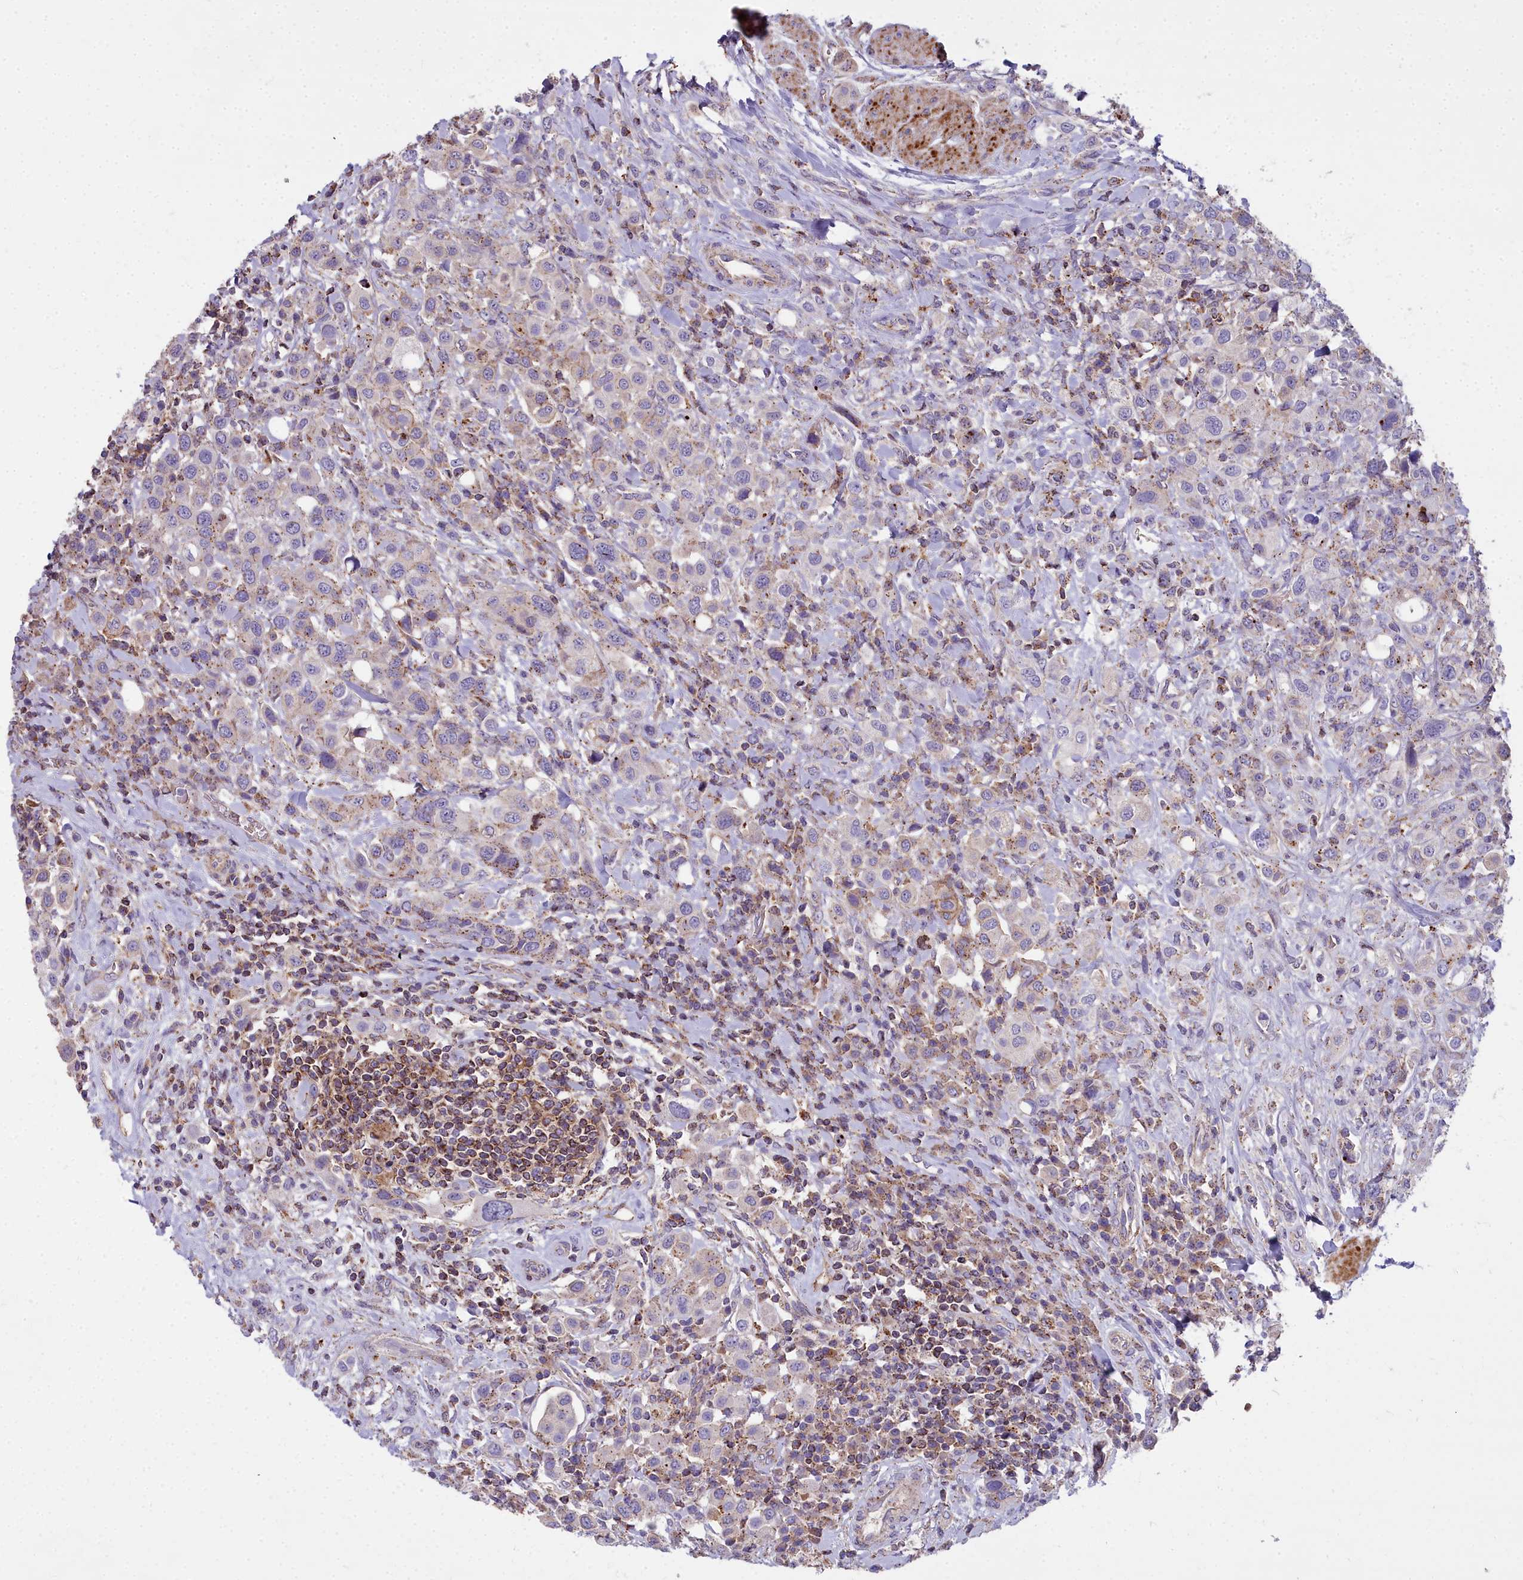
{"staining": {"intensity": "weak", "quantity": "<25%", "location": "cytoplasmic/membranous"}, "tissue": "urothelial cancer", "cell_type": "Tumor cells", "image_type": "cancer", "snomed": [{"axis": "morphology", "description": "Urothelial carcinoma, High grade"}, {"axis": "topography", "description": "Urinary bladder"}], "caption": "A high-resolution micrograph shows immunohistochemistry (IHC) staining of high-grade urothelial carcinoma, which shows no significant positivity in tumor cells. (IHC, brightfield microscopy, high magnification).", "gene": "FRMPD1", "patient": {"sex": "male", "age": 50}}